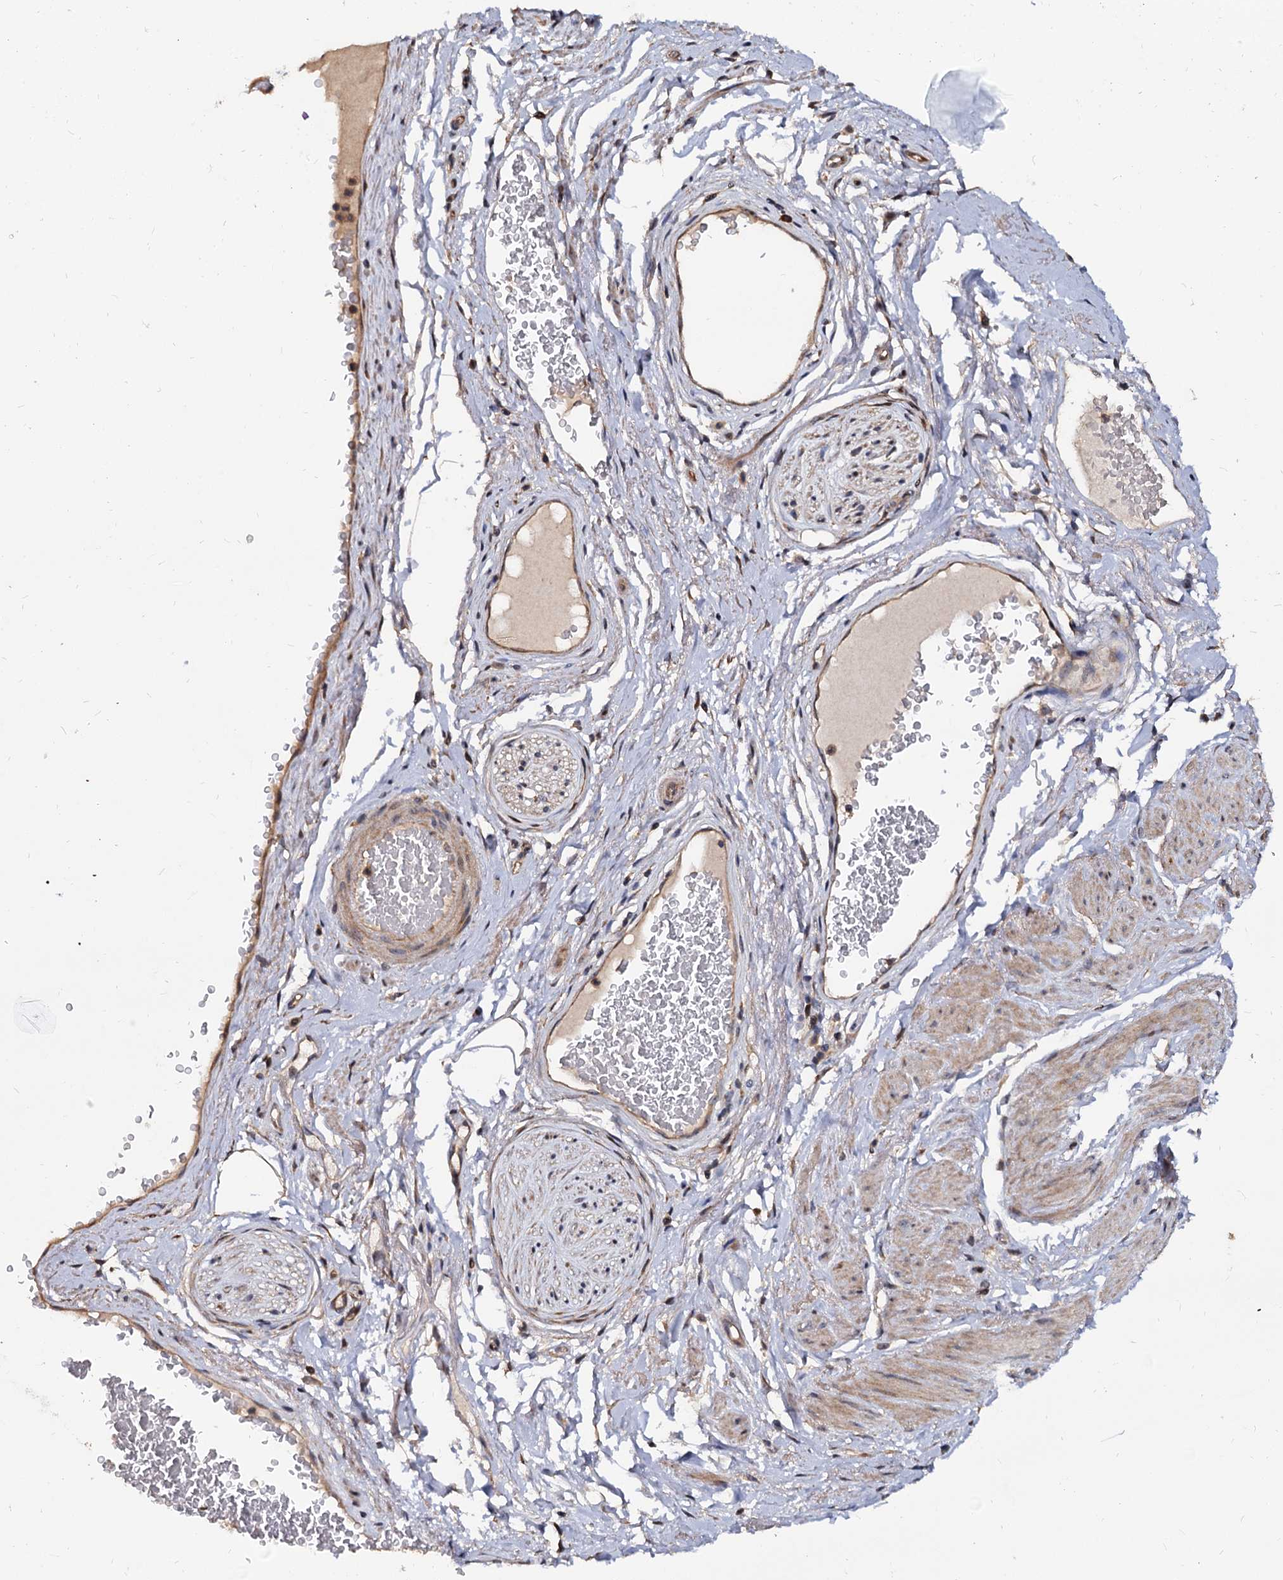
{"staining": {"intensity": "weak", "quantity": ">75%", "location": "cytoplasmic/membranous"}, "tissue": "soft tissue", "cell_type": "Fibroblasts", "image_type": "normal", "snomed": [{"axis": "morphology", "description": "Normal tissue, NOS"}, {"axis": "morphology", "description": "Adenocarcinoma, NOS"}, {"axis": "topography", "description": "Rectum"}, {"axis": "topography", "description": "Vagina"}, {"axis": "topography", "description": "Peripheral nerve tissue"}], "caption": "Fibroblasts display low levels of weak cytoplasmic/membranous expression in about >75% of cells in normal human soft tissue. The protein is shown in brown color, while the nuclei are stained blue.", "gene": "WWC3", "patient": {"sex": "female", "age": 71}}